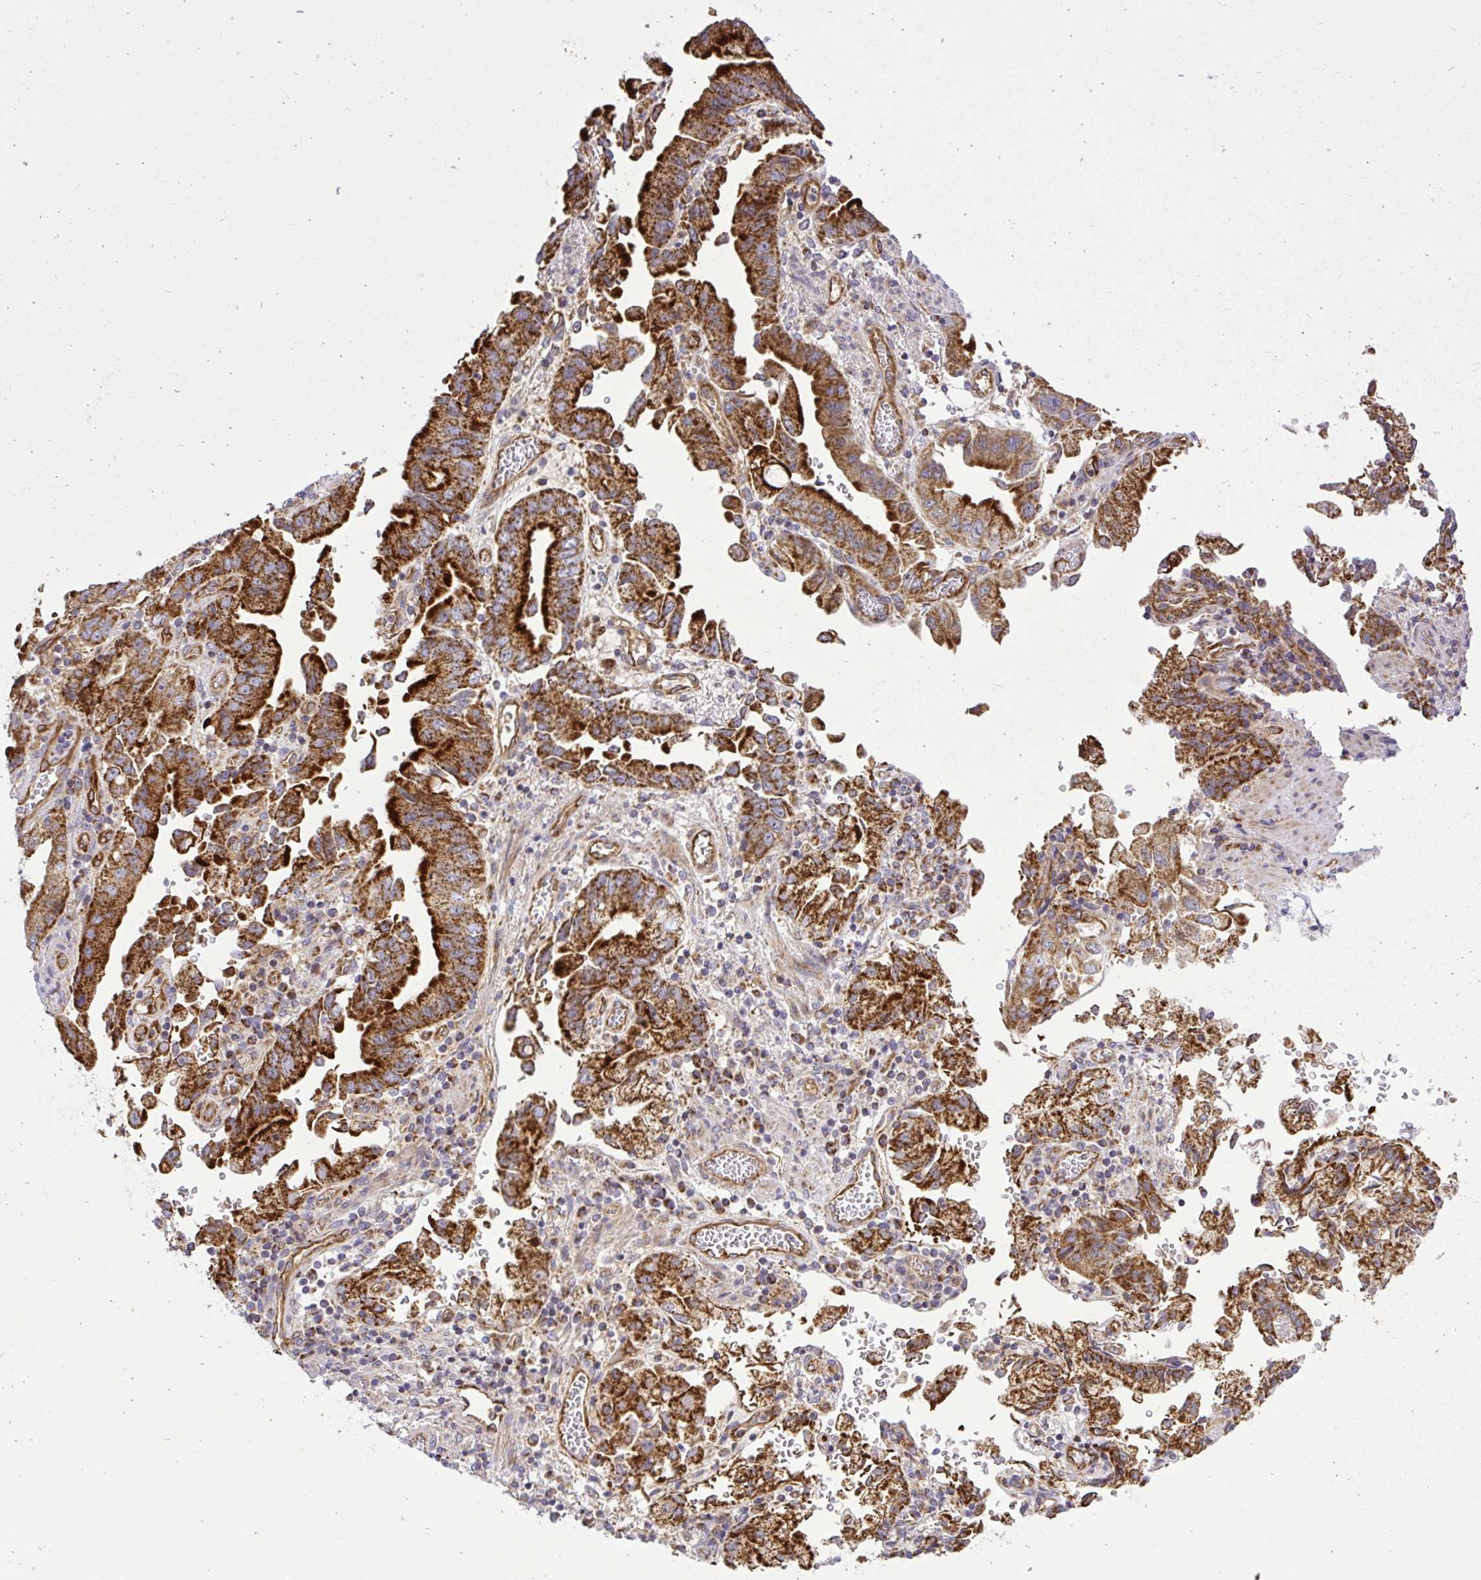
{"staining": {"intensity": "strong", "quantity": ">75%", "location": "cytoplasmic/membranous"}, "tissue": "stomach cancer", "cell_type": "Tumor cells", "image_type": "cancer", "snomed": [{"axis": "morphology", "description": "Adenocarcinoma, NOS"}, {"axis": "topography", "description": "Stomach"}], "caption": "An image of stomach cancer stained for a protein exhibits strong cytoplasmic/membranous brown staining in tumor cells.", "gene": "LIMS1", "patient": {"sex": "male", "age": 62}}